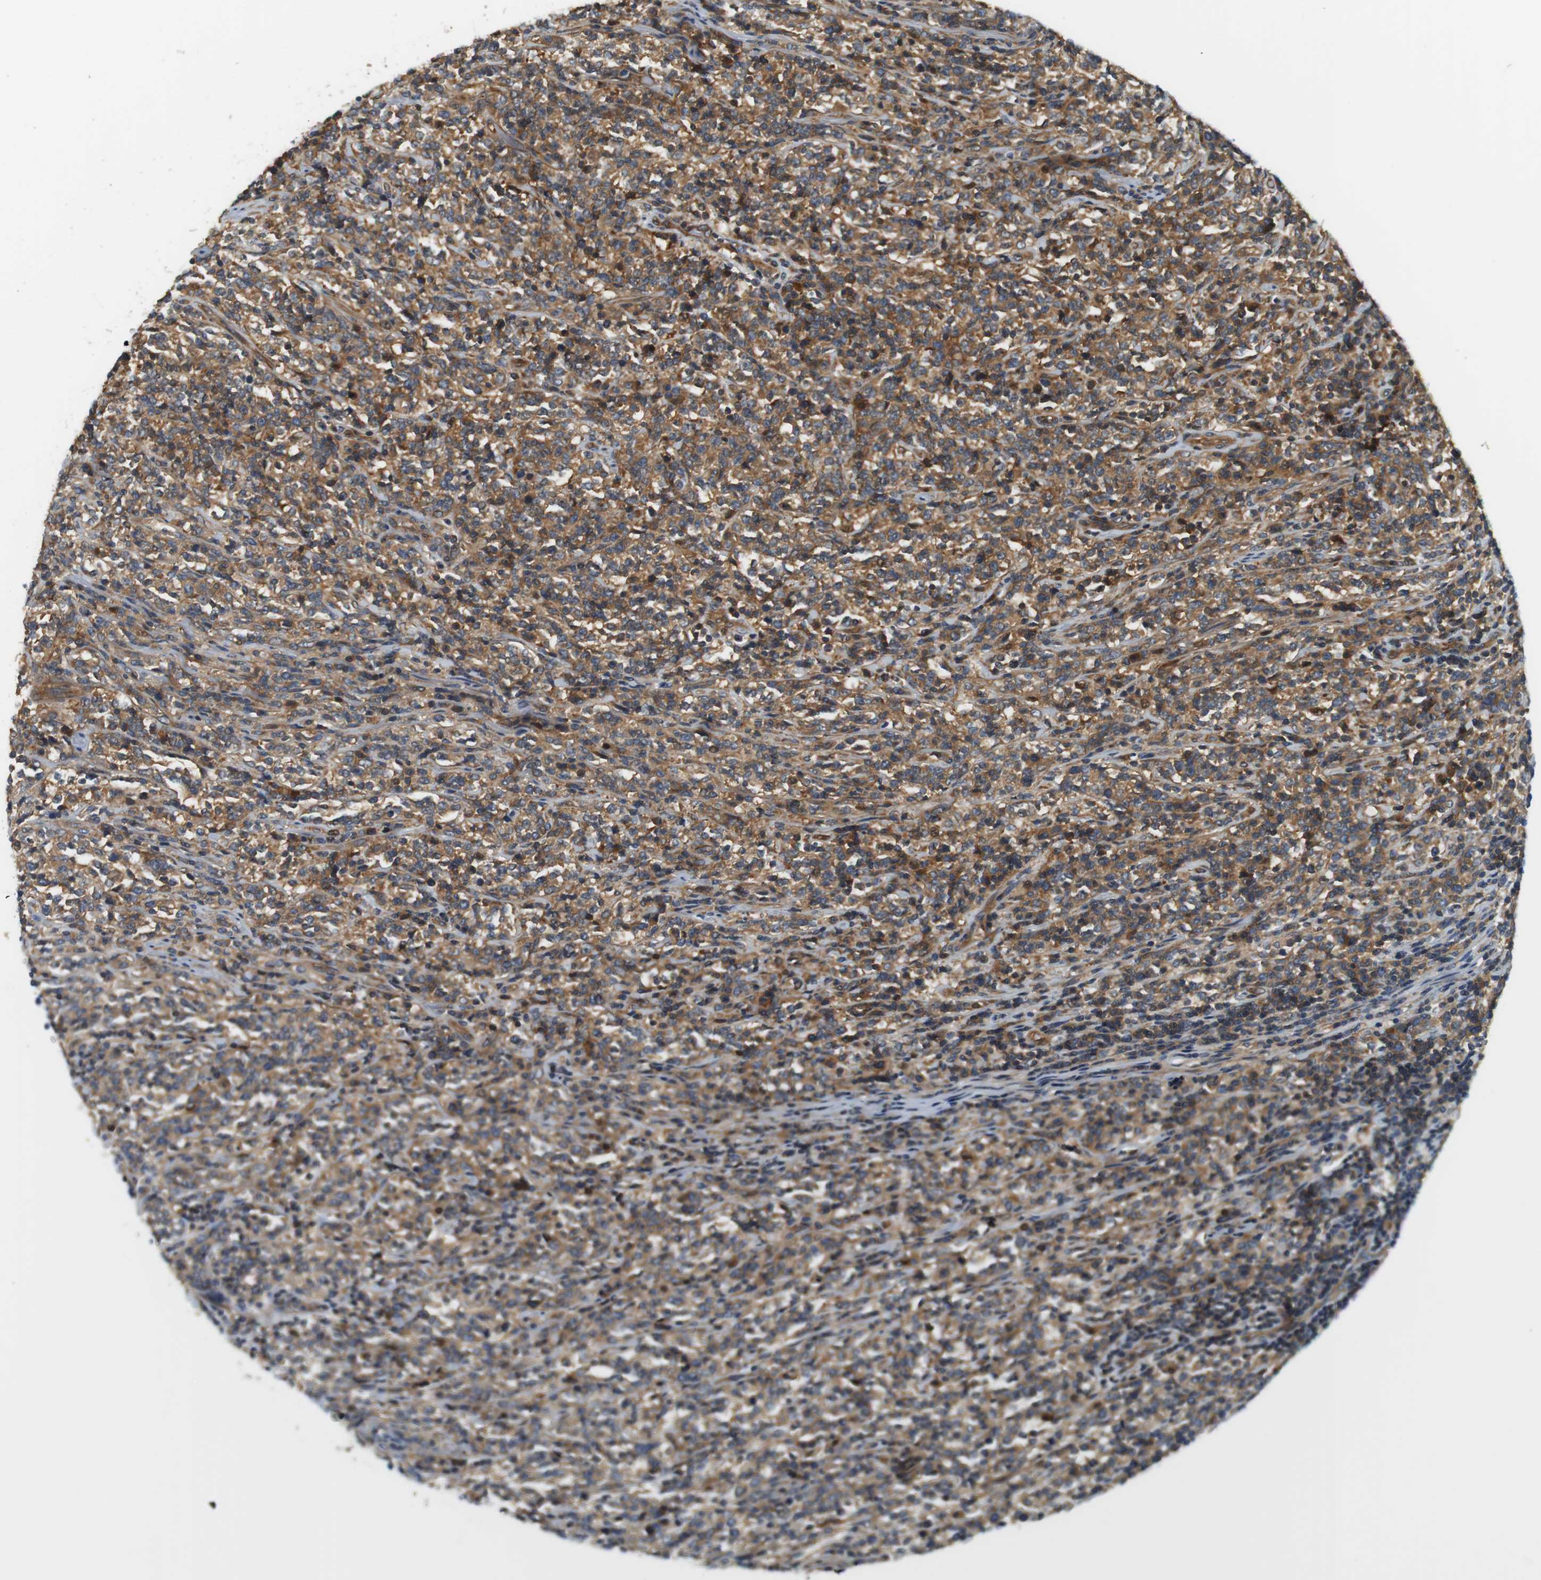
{"staining": {"intensity": "moderate", "quantity": ">75%", "location": "cytoplasmic/membranous"}, "tissue": "lymphoma", "cell_type": "Tumor cells", "image_type": "cancer", "snomed": [{"axis": "morphology", "description": "Malignant lymphoma, non-Hodgkin's type, High grade"}, {"axis": "topography", "description": "Soft tissue"}], "caption": "Lymphoma stained with a brown dye demonstrates moderate cytoplasmic/membranous positive staining in about >75% of tumor cells.", "gene": "SH3GLB1", "patient": {"sex": "male", "age": 18}}